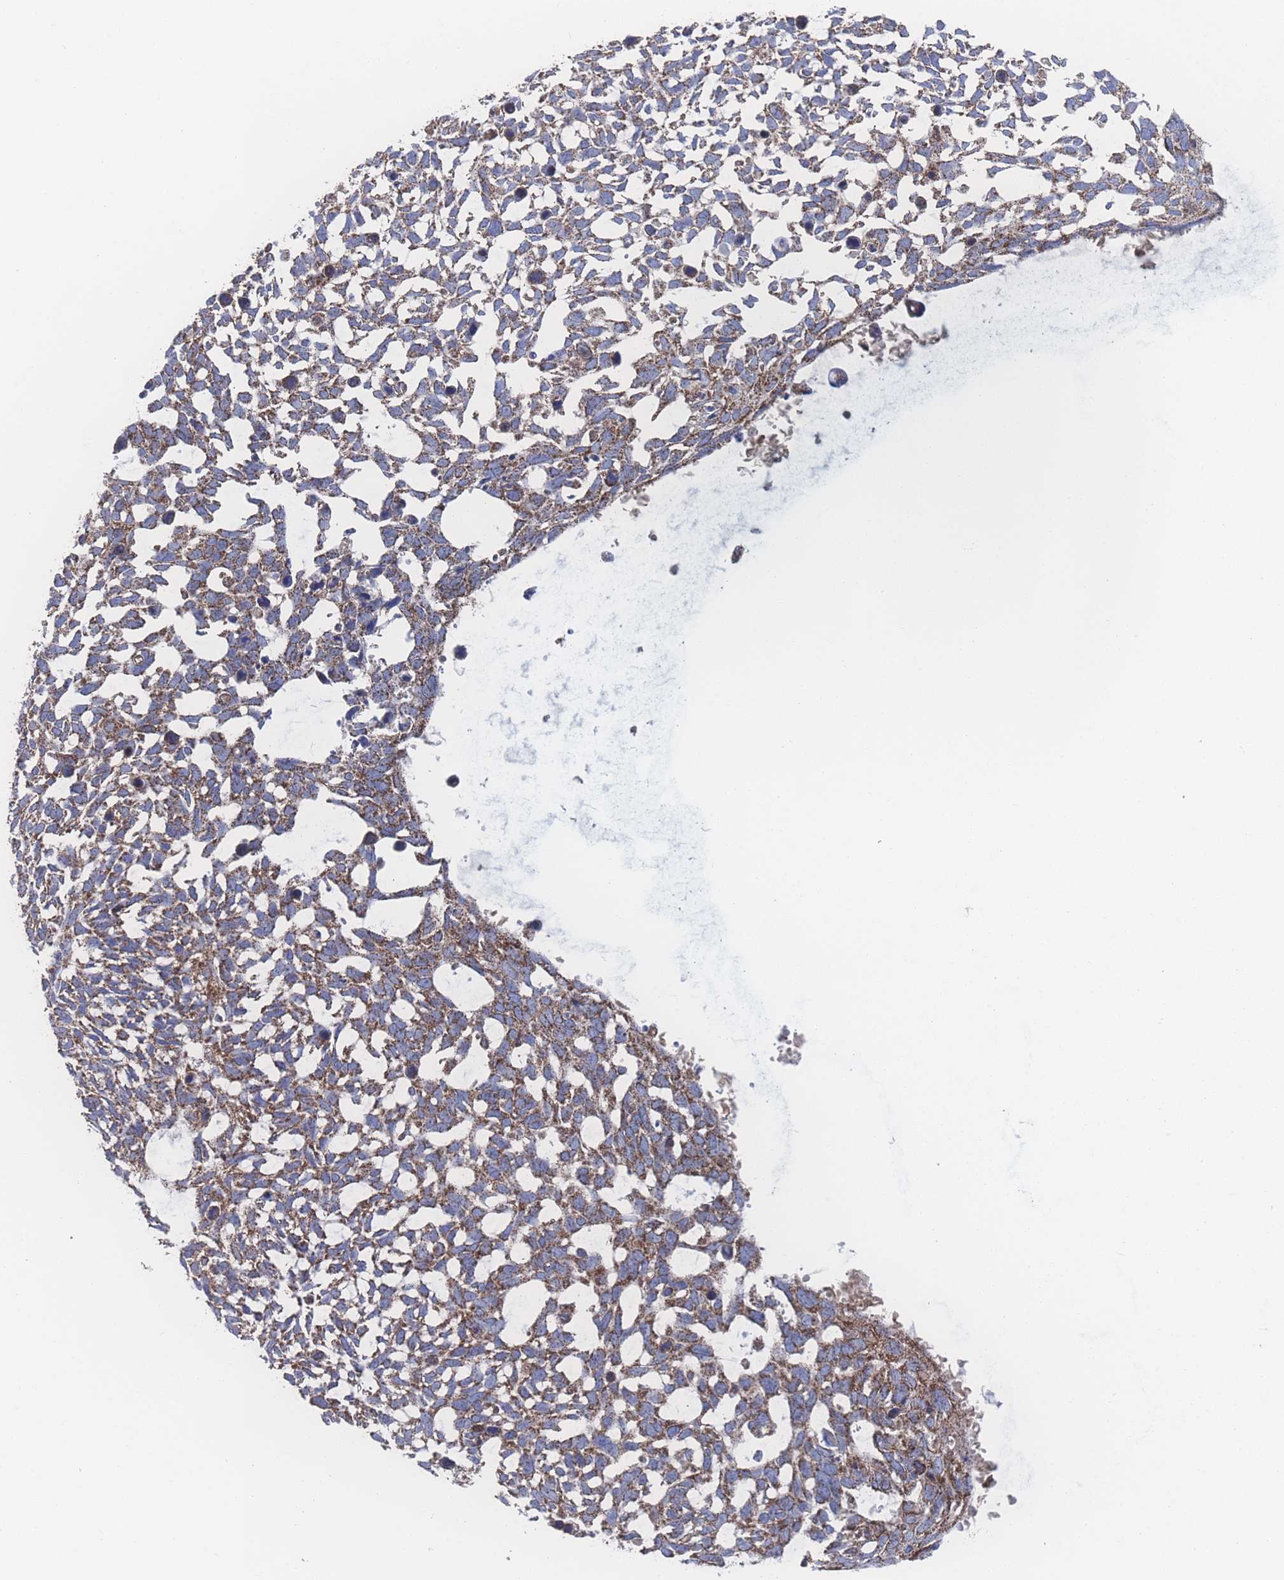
{"staining": {"intensity": "strong", "quantity": ">75%", "location": "cytoplasmic/membranous"}, "tissue": "skin cancer", "cell_type": "Tumor cells", "image_type": "cancer", "snomed": [{"axis": "morphology", "description": "Basal cell carcinoma"}, {"axis": "topography", "description": "Skin"}], "caption": "Brown immunohistochemical staining in human skin cancer shows strong cytoplasmic/membranous staining in about >75% of tumor cells.", "gene": "PEX14", "patient": {"sex": "male", "age": 88}}